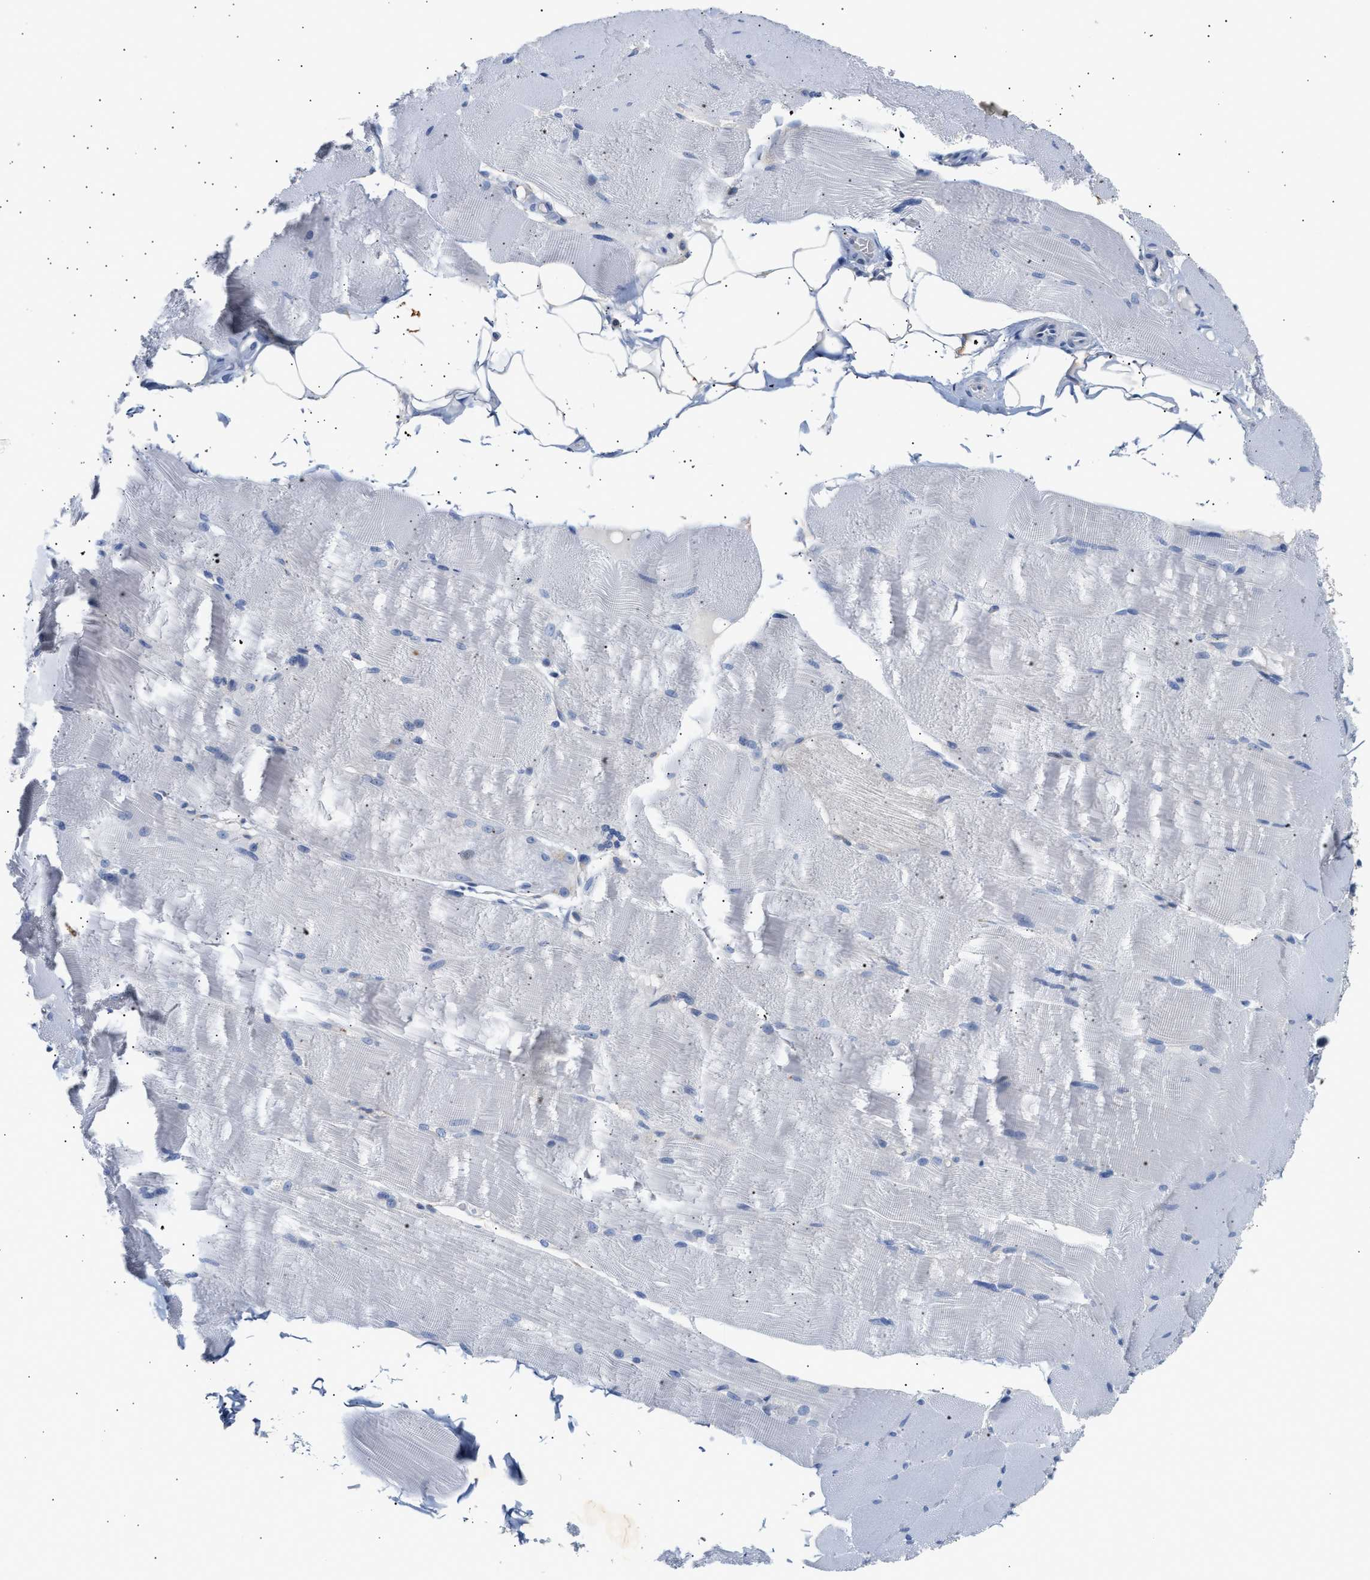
{"staining": {"intensity": "negative", "quantity": "none", "location": "none"}, "tissue": "skeletal muscle", "cell_type": "Myocytes", "image_type": "normal", "snomed": [{"axis": "morphology", "description": "Normal tissue, NOS"}, {"axis": "topography", "description": "Skin"}, {"axis": "topography", "description": "Skeletal muscle"}], "caption": "A high-resolution photomicrograph shows immunohistochemistry staining of normal skeletal muscle, which demonstrates no significant expression in myocytes.", "gene": "TRIM50", "patient": {"sex": "male", "age": 83}}